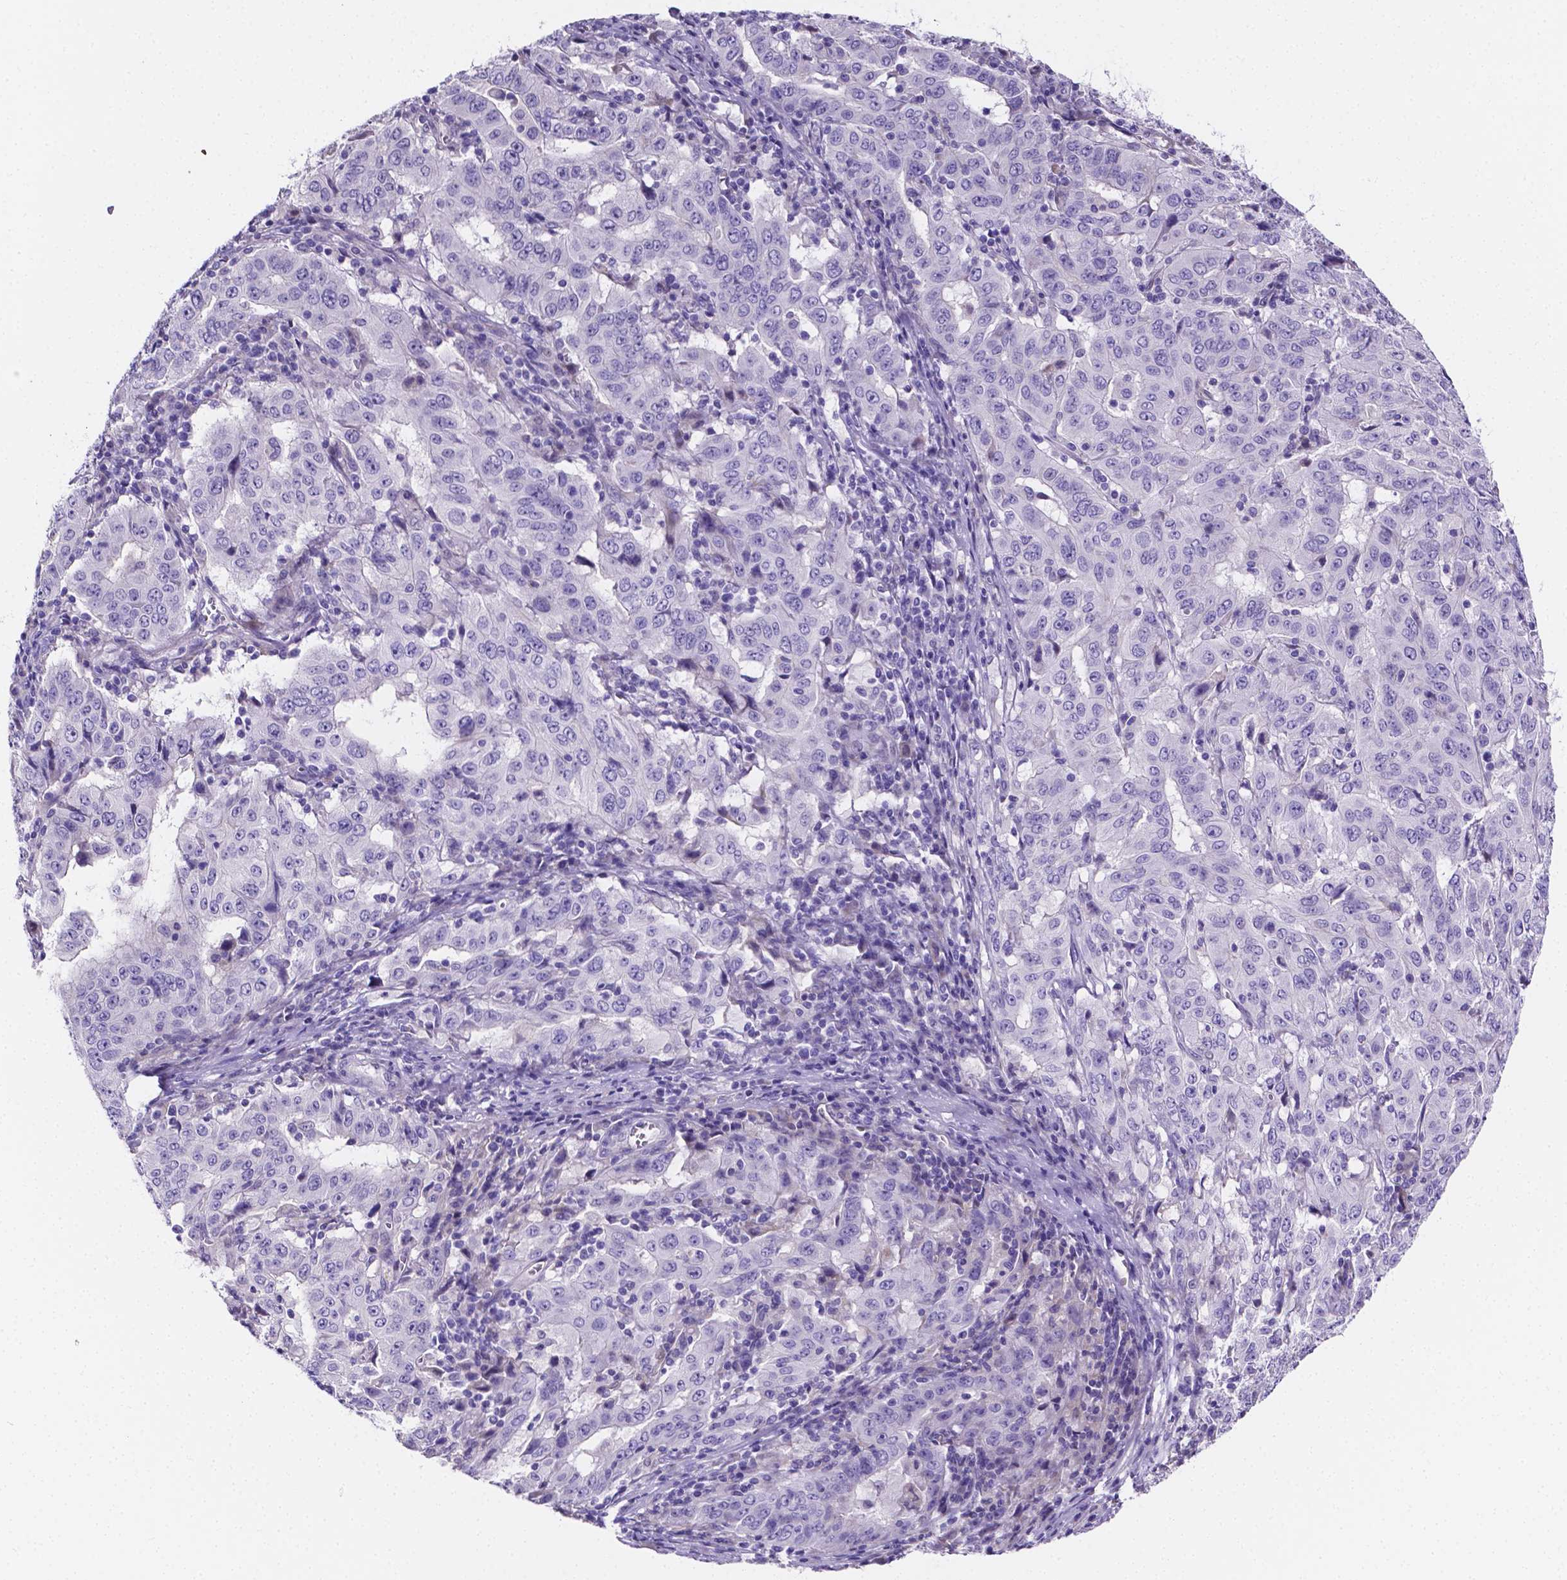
{"staining": {"intensity": "negative", "quantity": "none", "location": "none"}, "tissue": "pancreatic cancer", "cell_type": "Tumor cells", "image_type": "cancer", "snomed": [{"axis": "morphology", "description": "Adenocarcinoma, NOS"}, {"axis": "topography", "description": "Pancreas"}], "caption": "Image shows no protein positivity in tumor cells of pancreatic adenocarcinoma tissue. Nuclei are stained in blue.", "gene": "NRGN", "patient": {"sex": "male", "age": 63}}